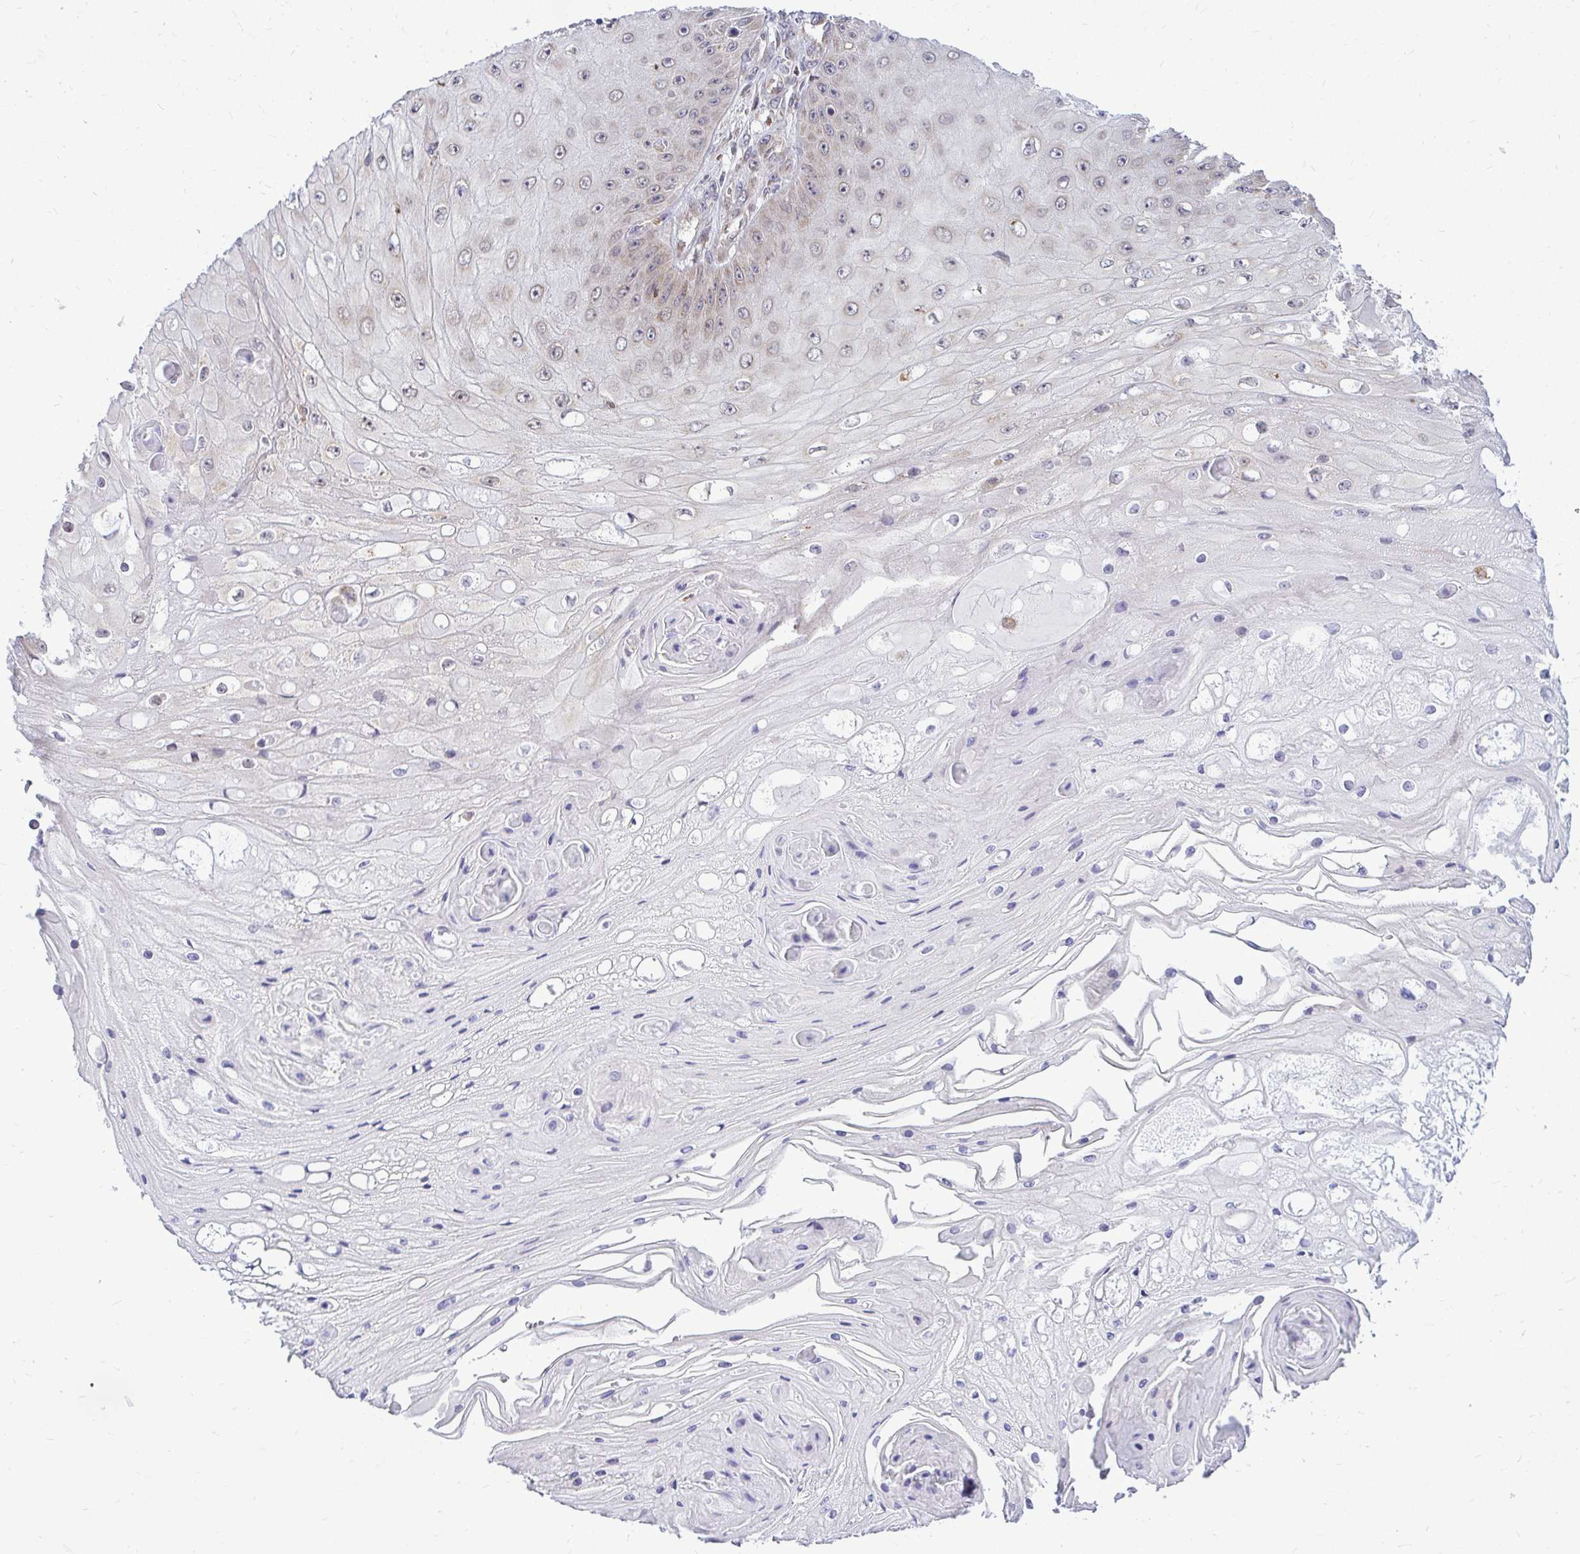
{"staining": {"intensity": "weak", "quantity": "<25%", "location": "cytoplasmic/membranous"}, "tissue": "skin cancer", "cell_type": "Tumor cells", "image_type": "cancer", "snomed": [{"axis": "morphology", "description": "Squamous cell carcinoma, NOS"}, {"axis": "topography", "description": "Skin"}], "caption": "A micrograph of human skin cancer is negative for staining in tumor cells.", "gene": "FMR1", "patient": {"sex": "male", "age": 70}}